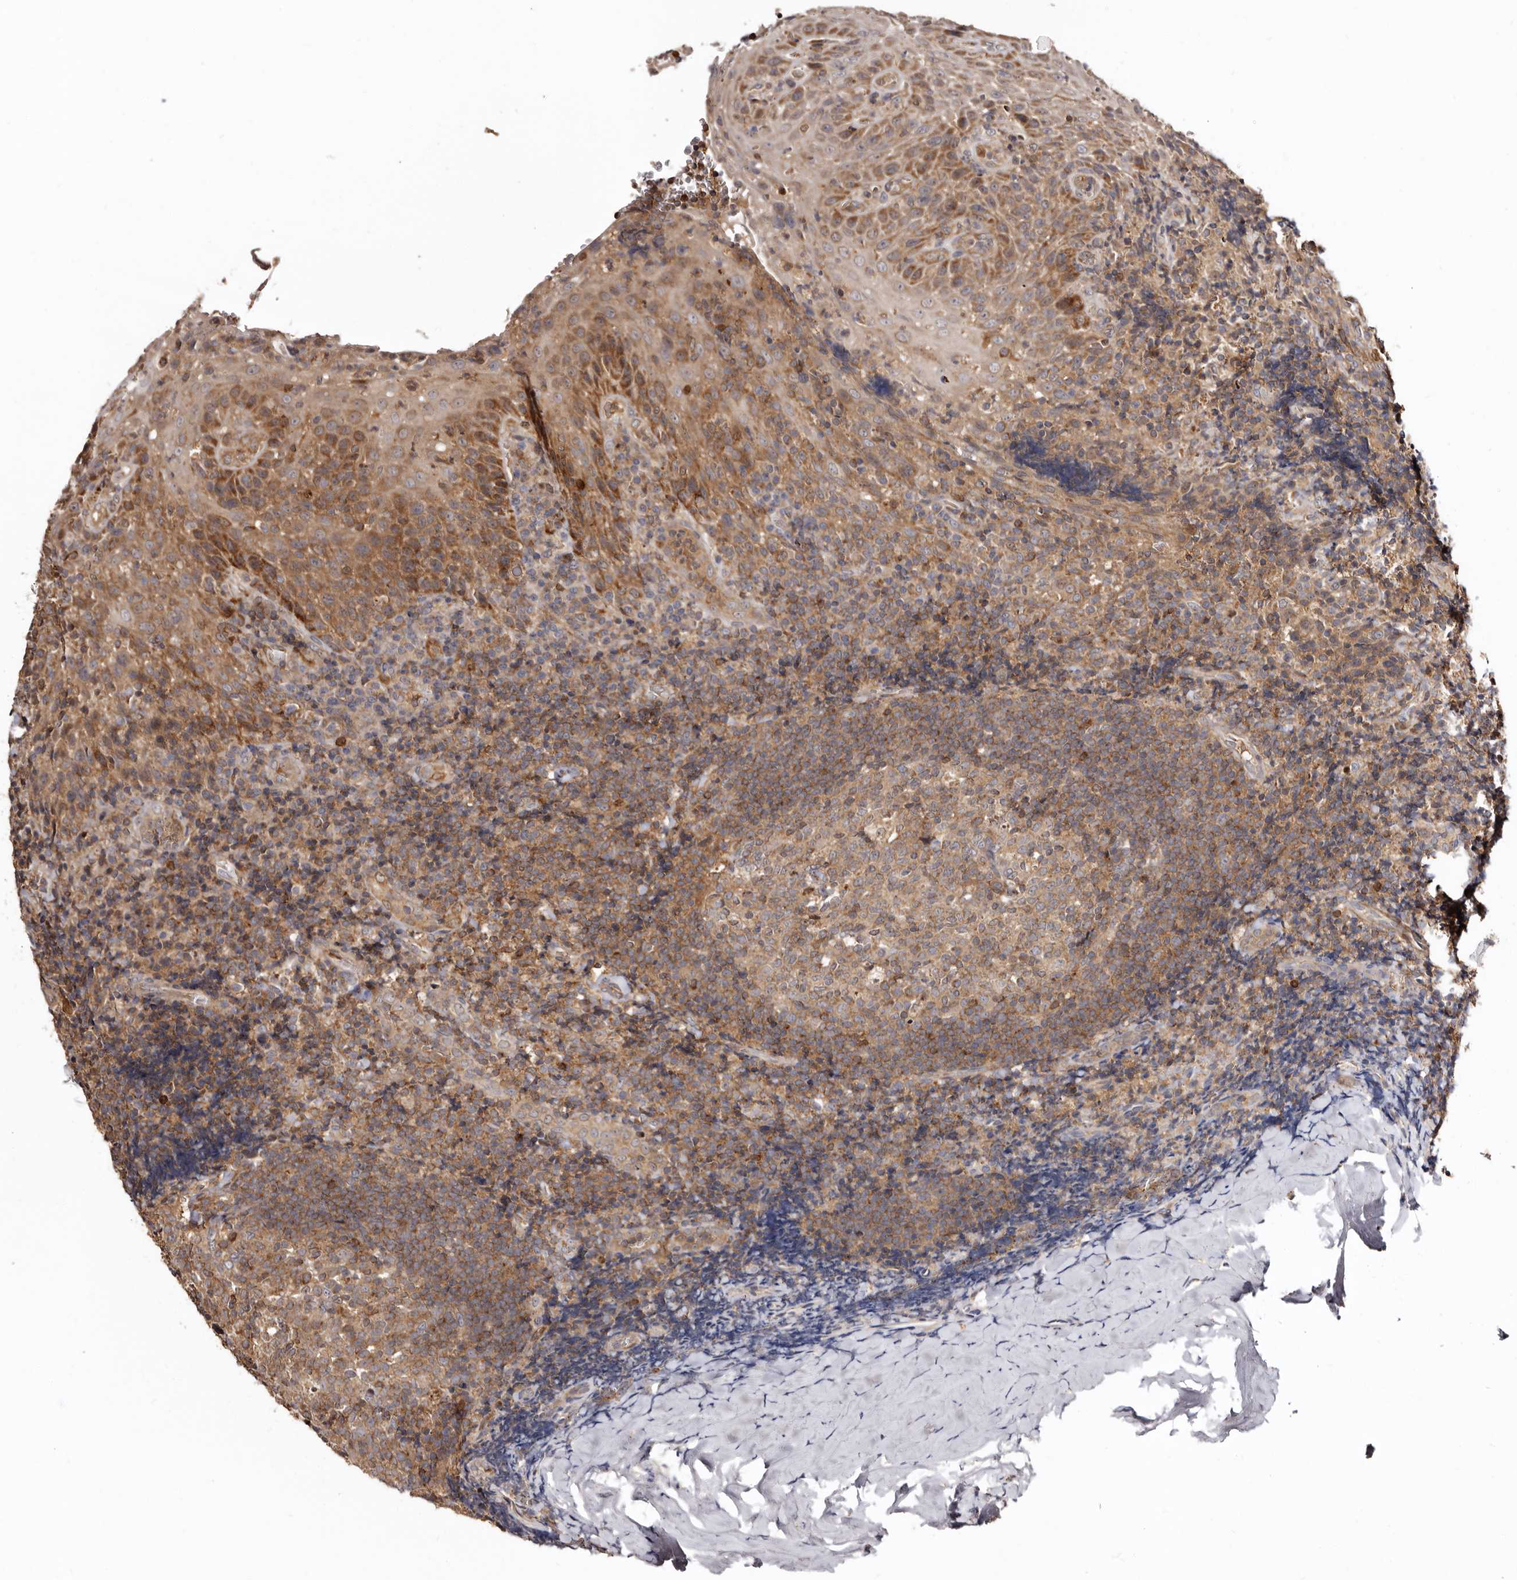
{"staining": {"intensity": "moderate", "quantity": ">75%", "location": "cytoplasmic/membranous"}, "tissue": "tonsil", "cell_type": "Germinal center cells", "image_type": "normal", "snomed": [{"axis": "morphology", "description": "Normal tissue, NOS"}, {"axis": "topography", "description": "Tonsil"}], "caption": "Protein analysis of normal tonsil reveals moderate cytoplasmic/membranous staining in about >75% of germinal center cells.", "gene": "BAX", "patient": {"sex": "male", "age": 37}}